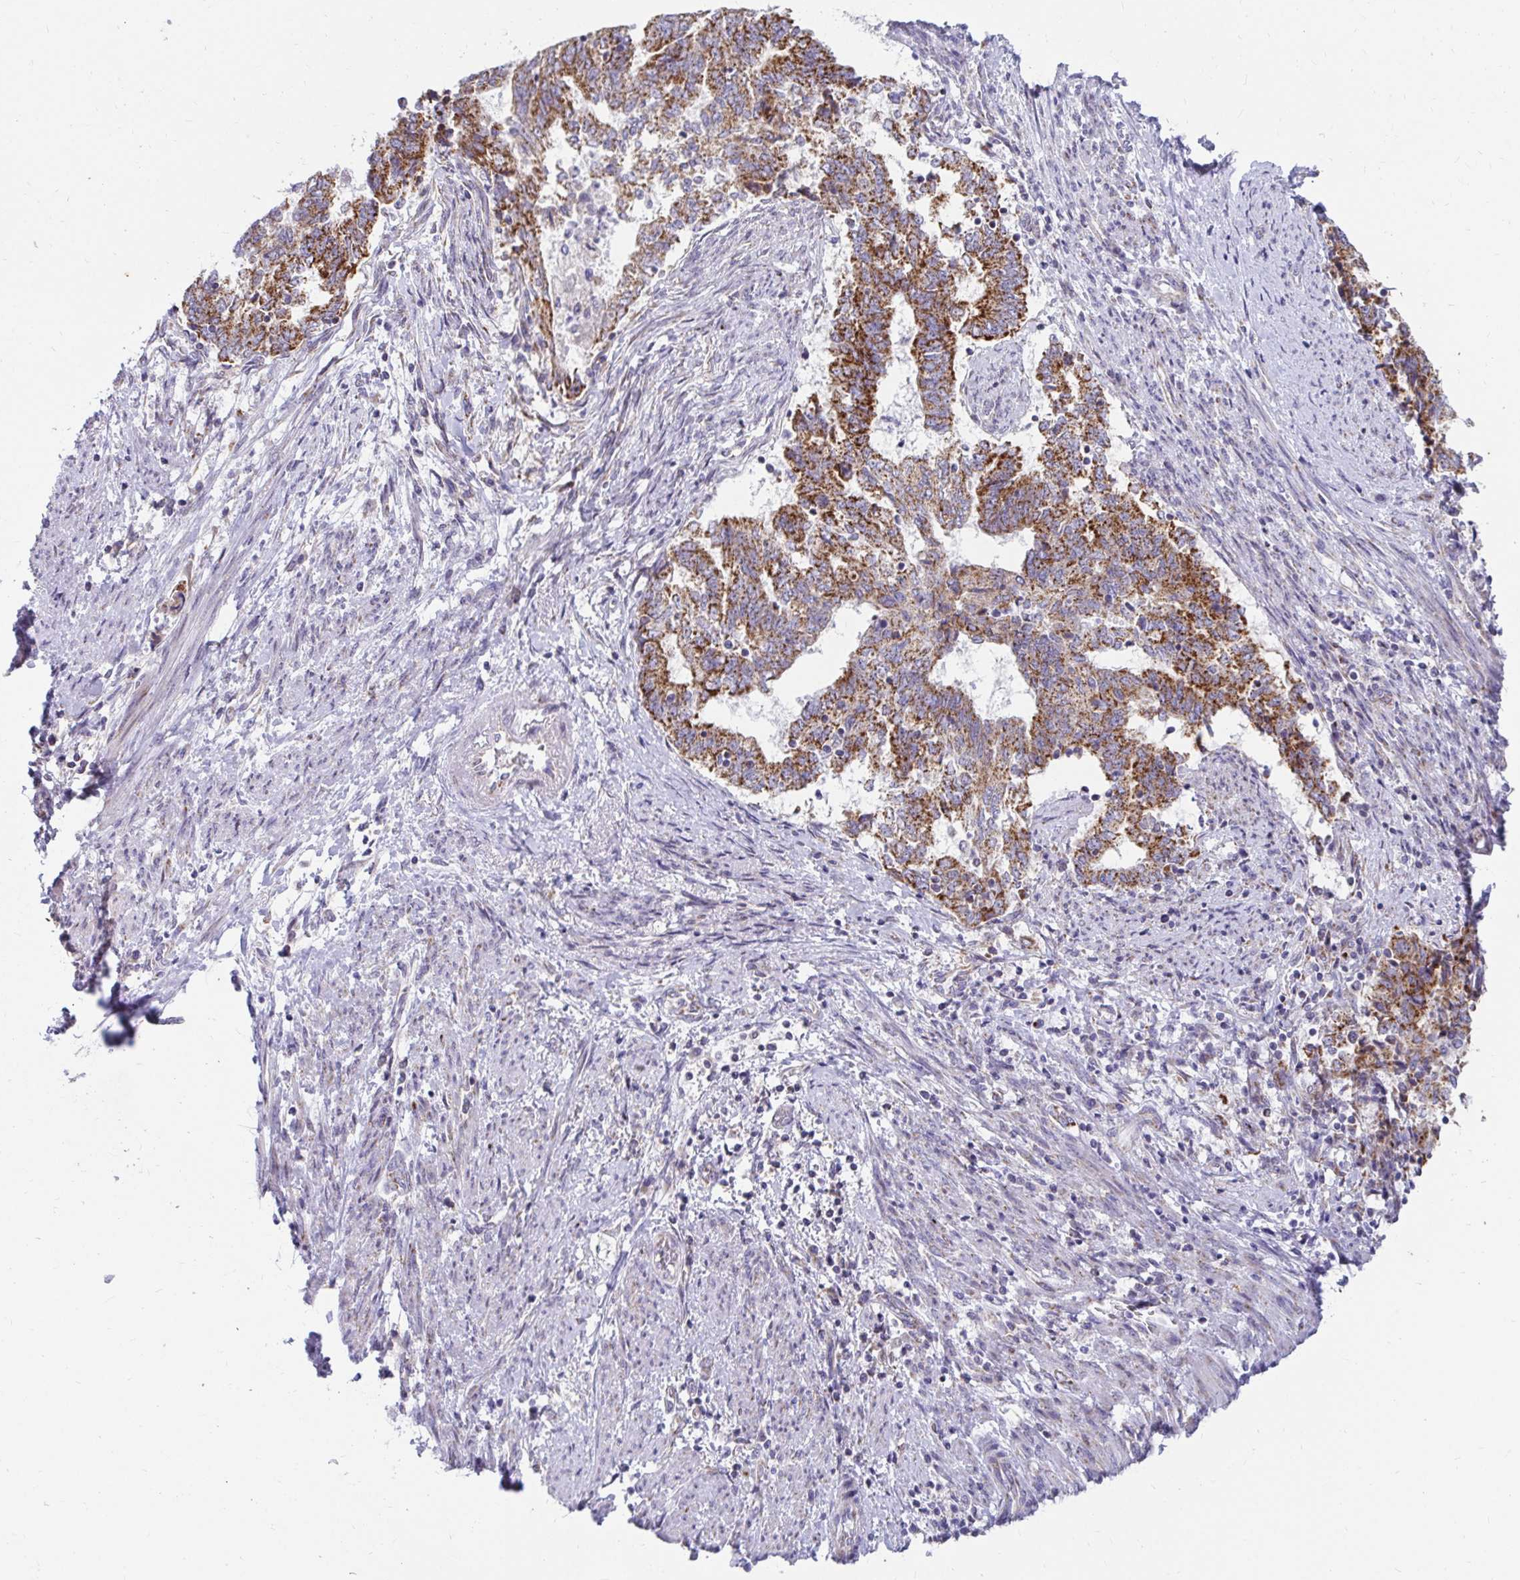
{"staining": {"intensity": "strong", "quantity": ">75%", "location": "cytoplasmic/membranous"}, "tissue": "endometrial cancer", "cell_type": "Tumor cells", "image_type": "cancer", "snomed": [{"axis": "morphology", "description": "Adenocarcinoma, NOS"}, {"axis": "topography", "description": "Endometrium"}], "caption": "Protein expression analysis of adenocarcinoma (endometrial) exhibits strong cytoplasmic/membranous staining in about >75% of tumor cells. The protein of interest is stained brown, and the nuclei are stained in blue (DAB (3,3'-diaminobenzidine) IHC with brightfield microscopy, high magnification).", "gene": "EXOC5", "patient": {"sex": "female", "age": 65}}